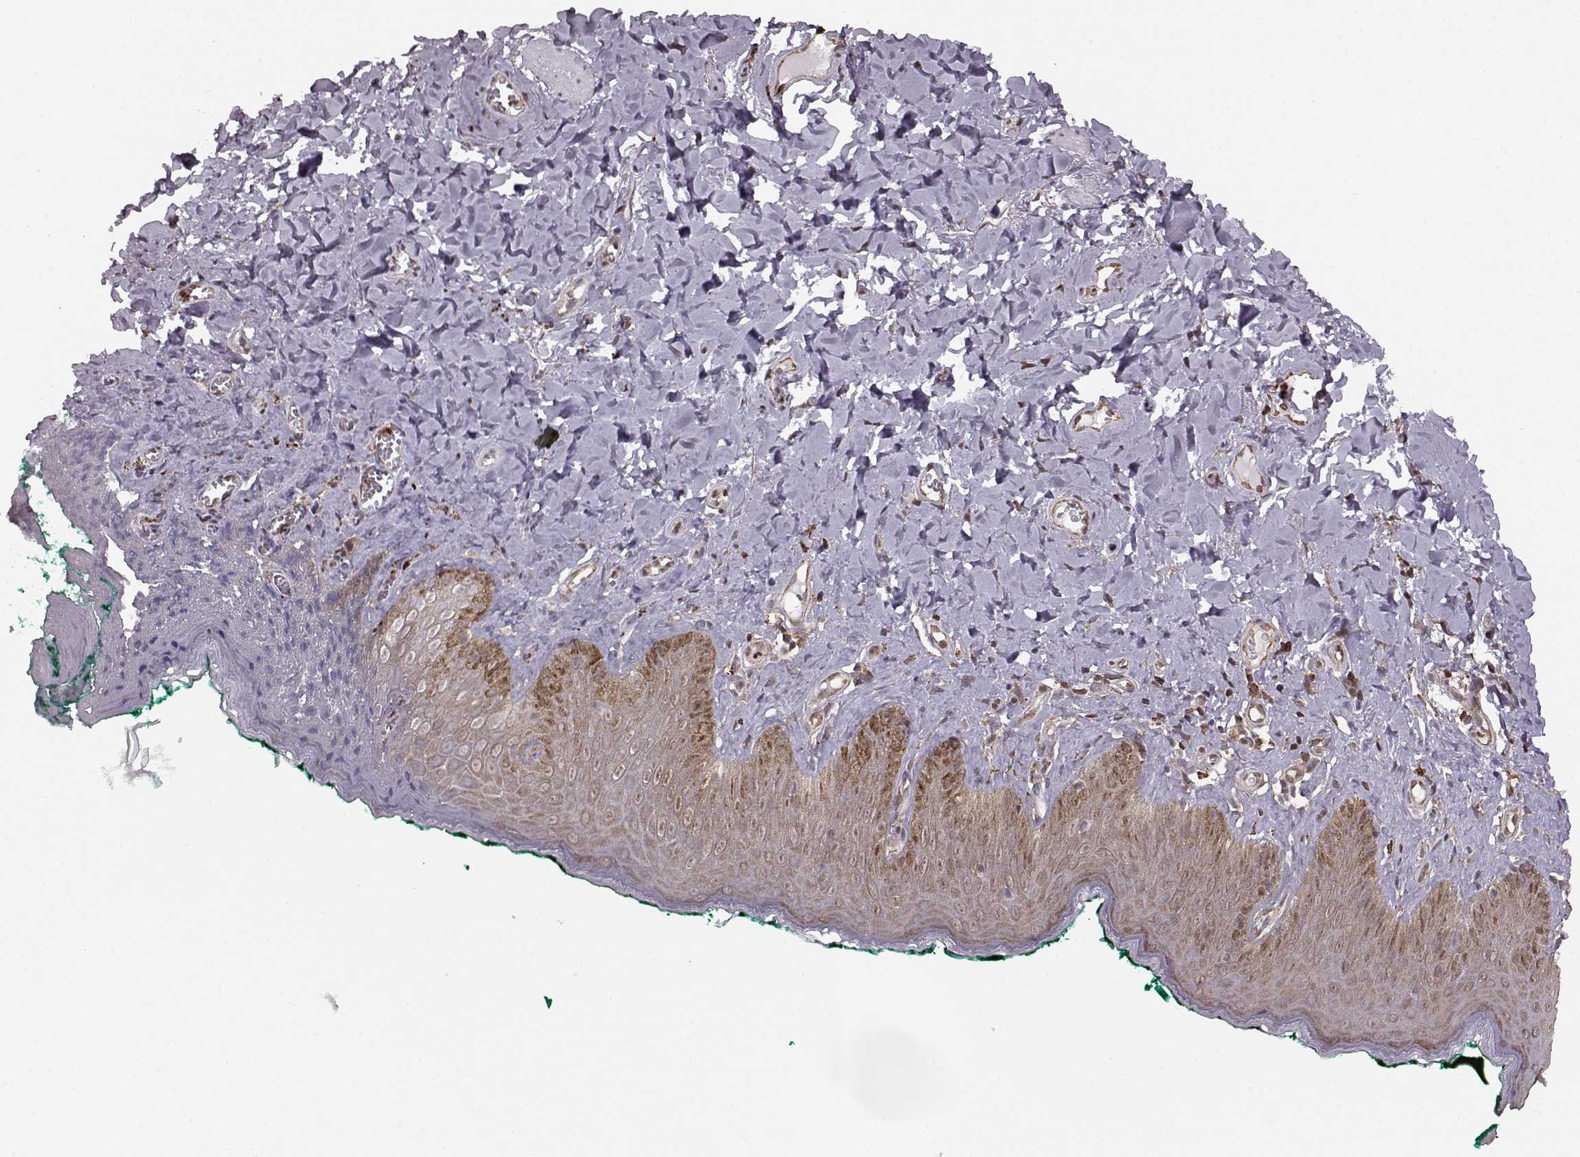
{"staining": {"intensity": "moderate", "quantity": "25%-75%", "location": "nuclear"}, "tissue": "skin", "cell_type": "Epidermal cells", "image_type": "normal", "snomed": [{"axis": "morphology", "description": "Normal tissue, NOS"}, {"axis": "topography", "description": "Vulva"}], "caption": "DAB (3,3'-diaminobenzidine) immunohistochemical staining of unremarkable skin shows moderate nuclear protein staining in approximately 25%-75% of epidermal cells. Immunohistochemistry stains the protein in brown and the nuclei are stained blue.", "gene": "KLF6", "patient": {"sex": "female", "age": 66}}